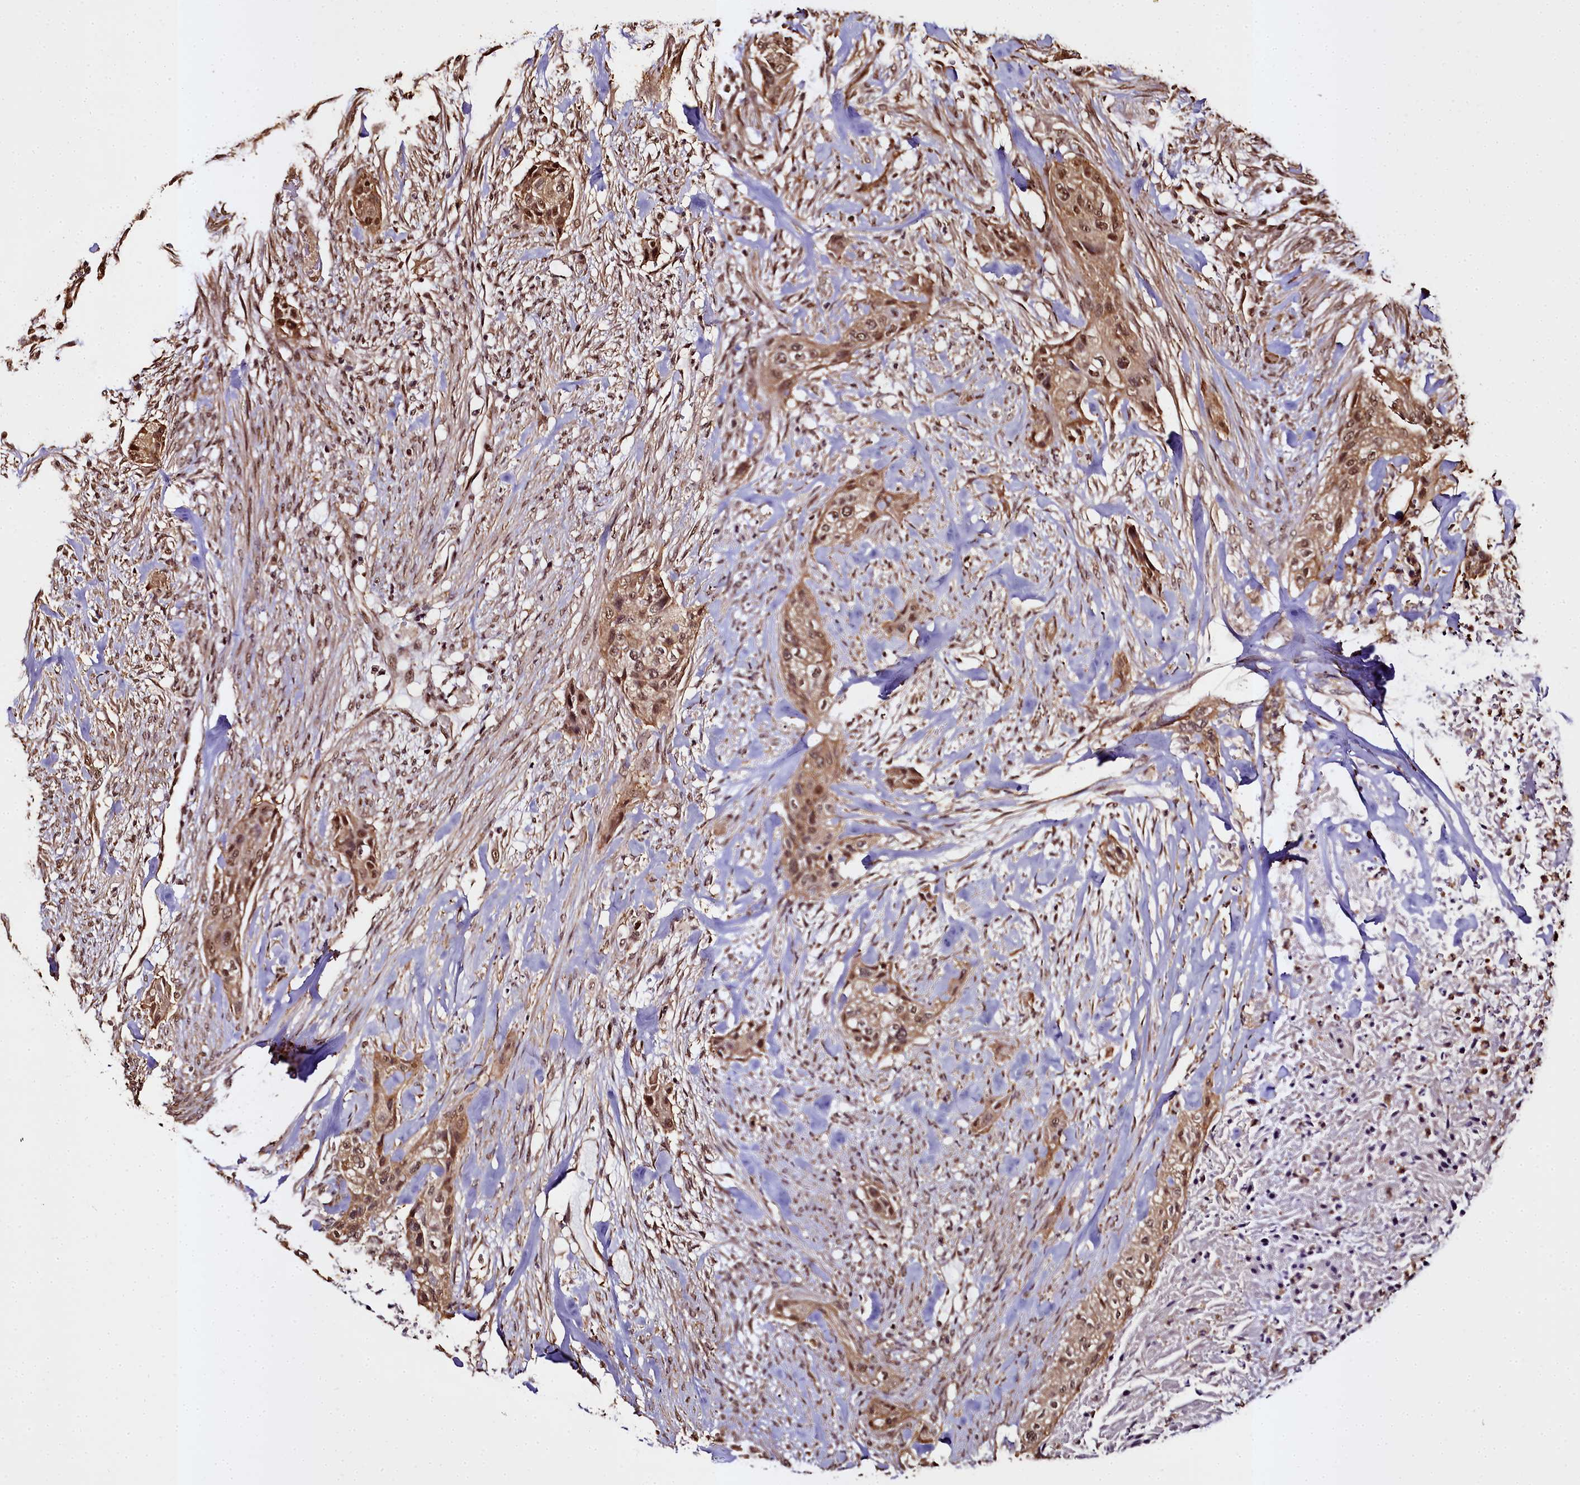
{"staining": {"intensity": "moderate", "quantity": ">75%", "location": "cytoplasmic/membranous,nuclear"}, "tissue": "urothelial cancer", "cell_type": "Tumor cells", "image_type": "cancer", "snomed": [{"axis": "morphology", "description": "Urothelial carcinoma, High grade"}, {"axis": "topography", "description": "Urinary bladder"}], "caption": "This image reveals urothelial cancer stained with IHC to label a protein in brown. The cytoplasmic/membranous and nuclear of tumor cells show moderate positivity for the protein. Nuclei are counter-stained blue.", "gene": "PPP4C", "patient": {"sex": "male", "age": 35}}